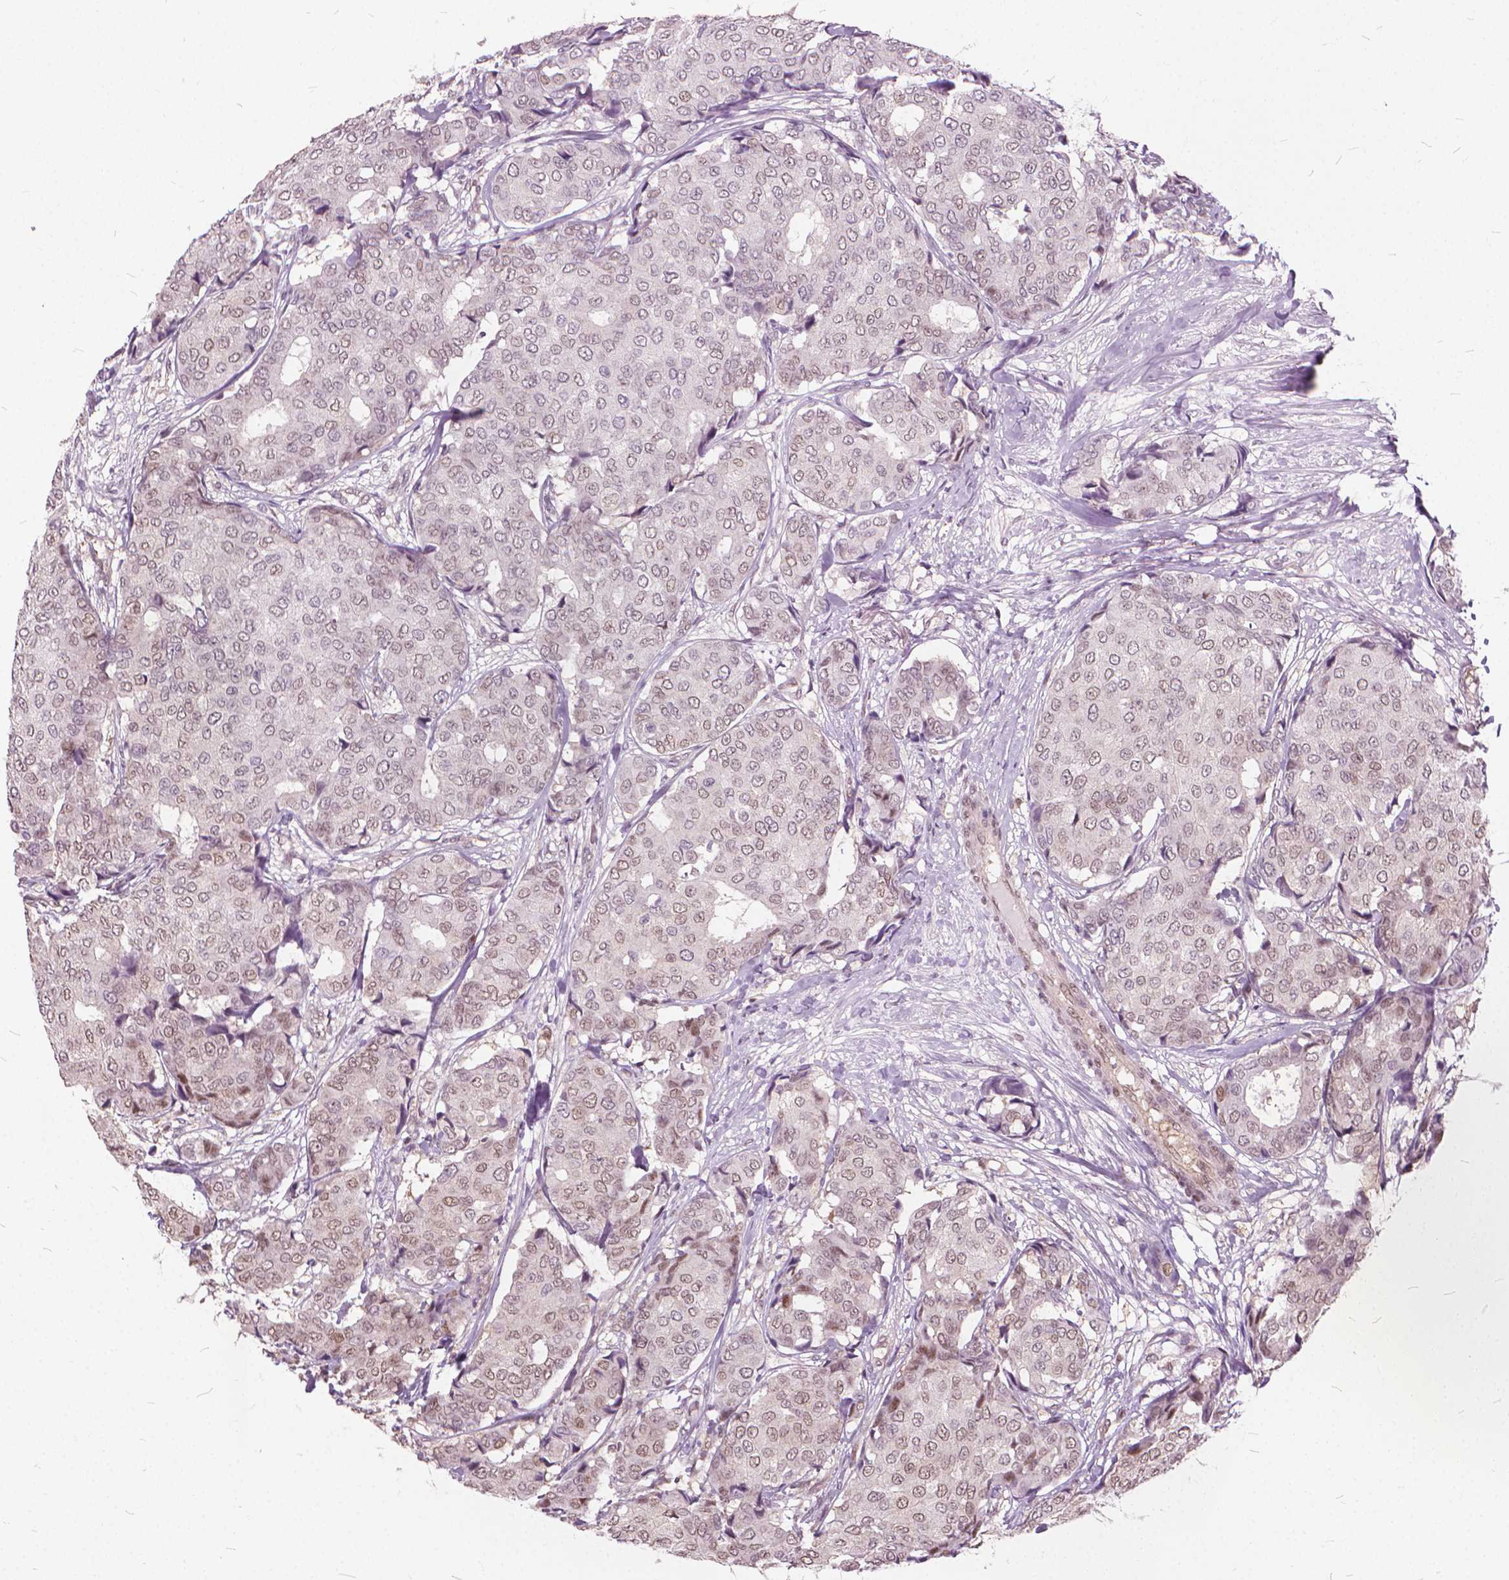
{"staining": {"intensity": "weak", "quantity": ">75%", "location": "nuclear"}, "tissue": "breast cancer", "cell_type": "Tumor cells", "image_type": "cancer", "snomed": [{"axis": "morphology", "description": "Duct carcinoma"}, {"axis": "topography", "description": "Breast"}], "caption": "Brown immunohistochemical staining in invasive ductal carcinoma (breast) demonstrates weak nuclear expression in approximately >75% of tumor cells.", "gene": "STAT5B", "patient": {"sex": "female", "age": 75}}